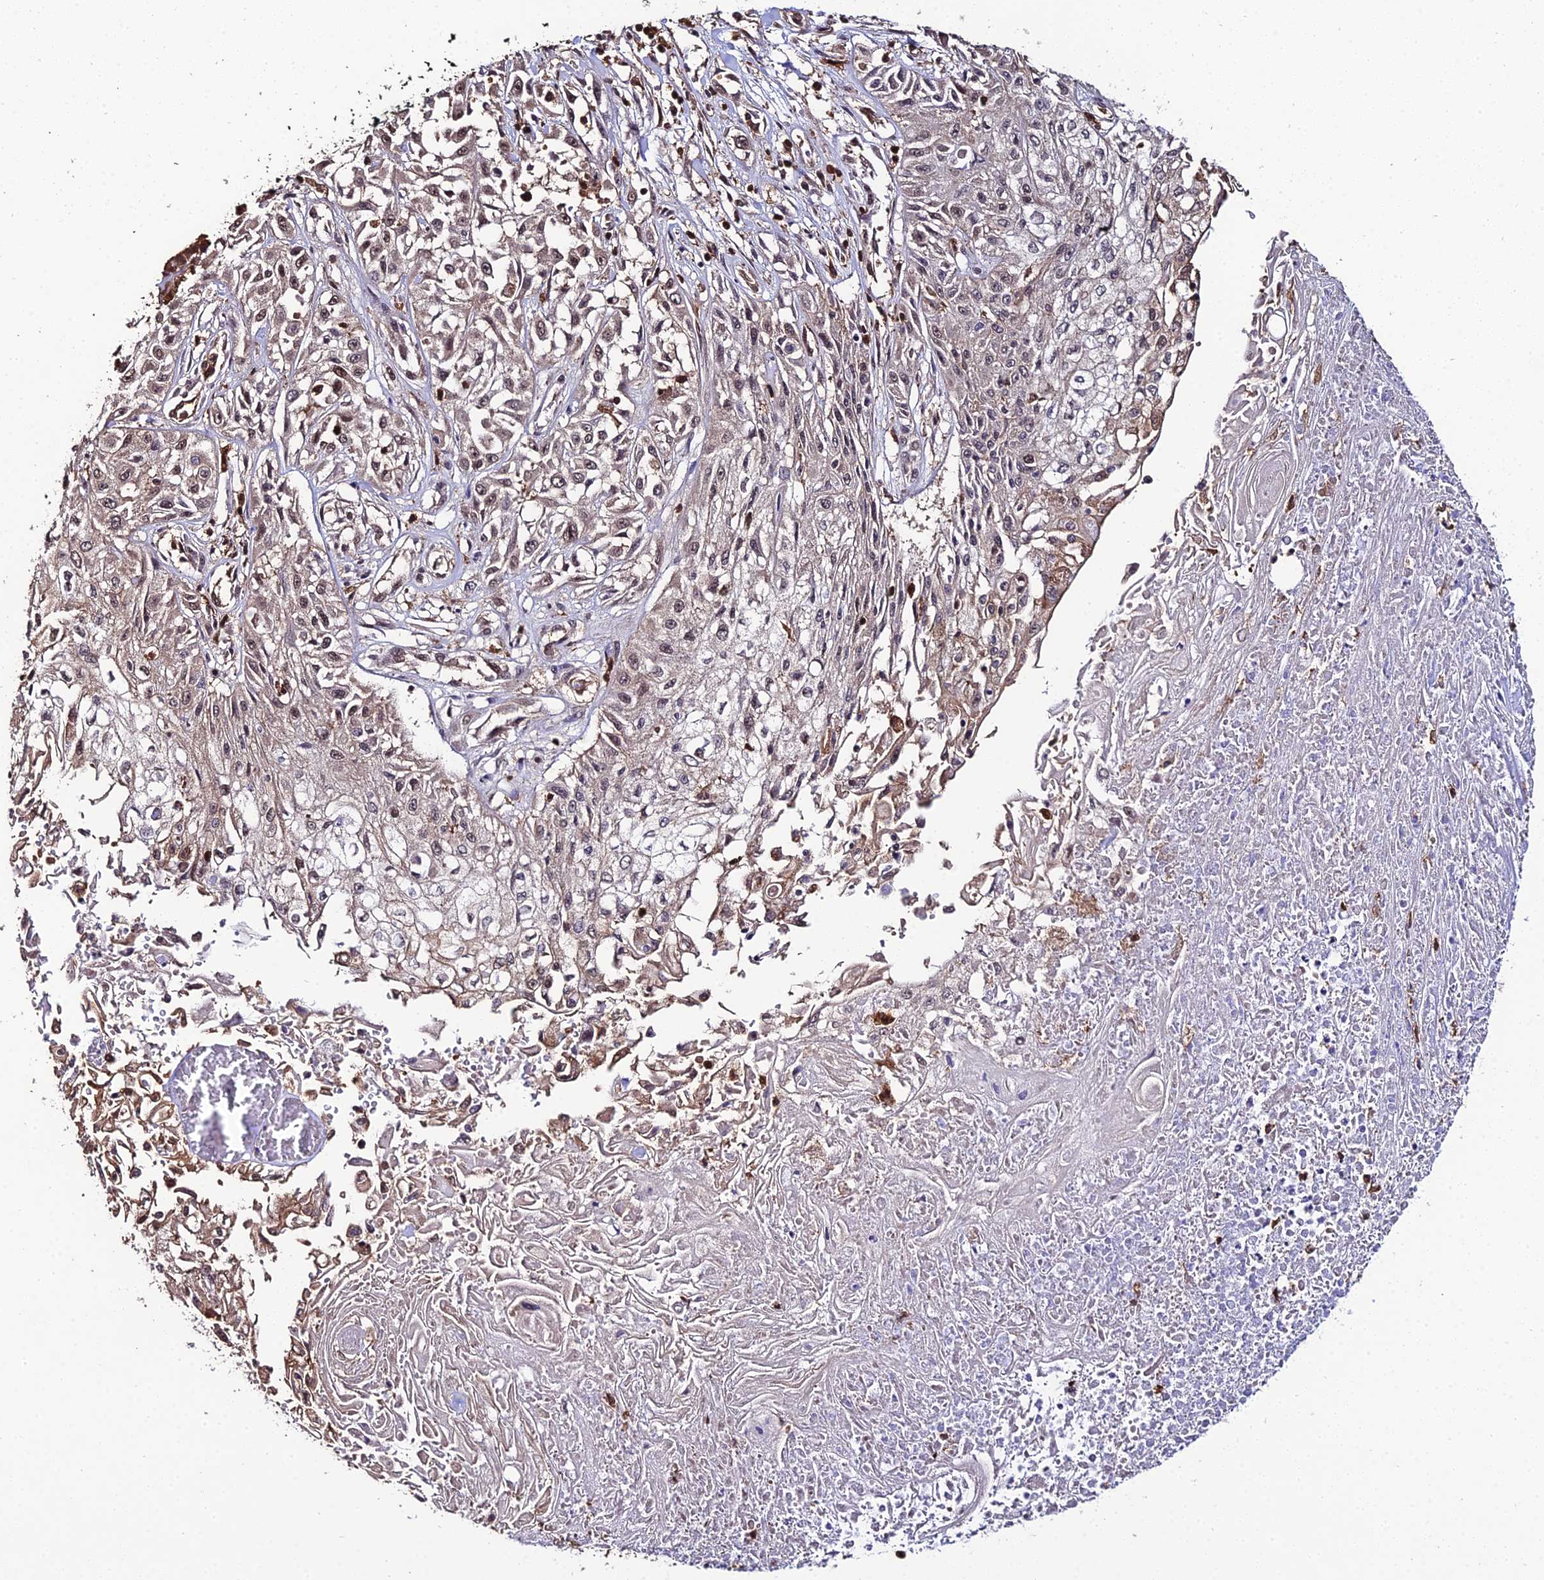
{"staining": {"intensity": "weak", "quantity": "25%-75%", "location": "nuclear"}, "tissue": "skin cancer", "cell_type": "Tumor cells", "image_type": "cancer", "snomed": [{"axis": "morphology", "description": "Squamous cell carcinoma, NOS"}, {"axis": "morphology", "description": "Squamous cell carcinoma, metastatic, NOS"}, {"axis": "topography", "description": "Skin"}, {"axis": "topography", "description": "Lymph node"}], "caption": "Tumor cells display weak nuclear expression in about 25%-75% of cells in skin cancer (metastatic squamous cell carcinoma).", "gene": "PPP4C", "patient": {"sex": "male", "age": 75}}